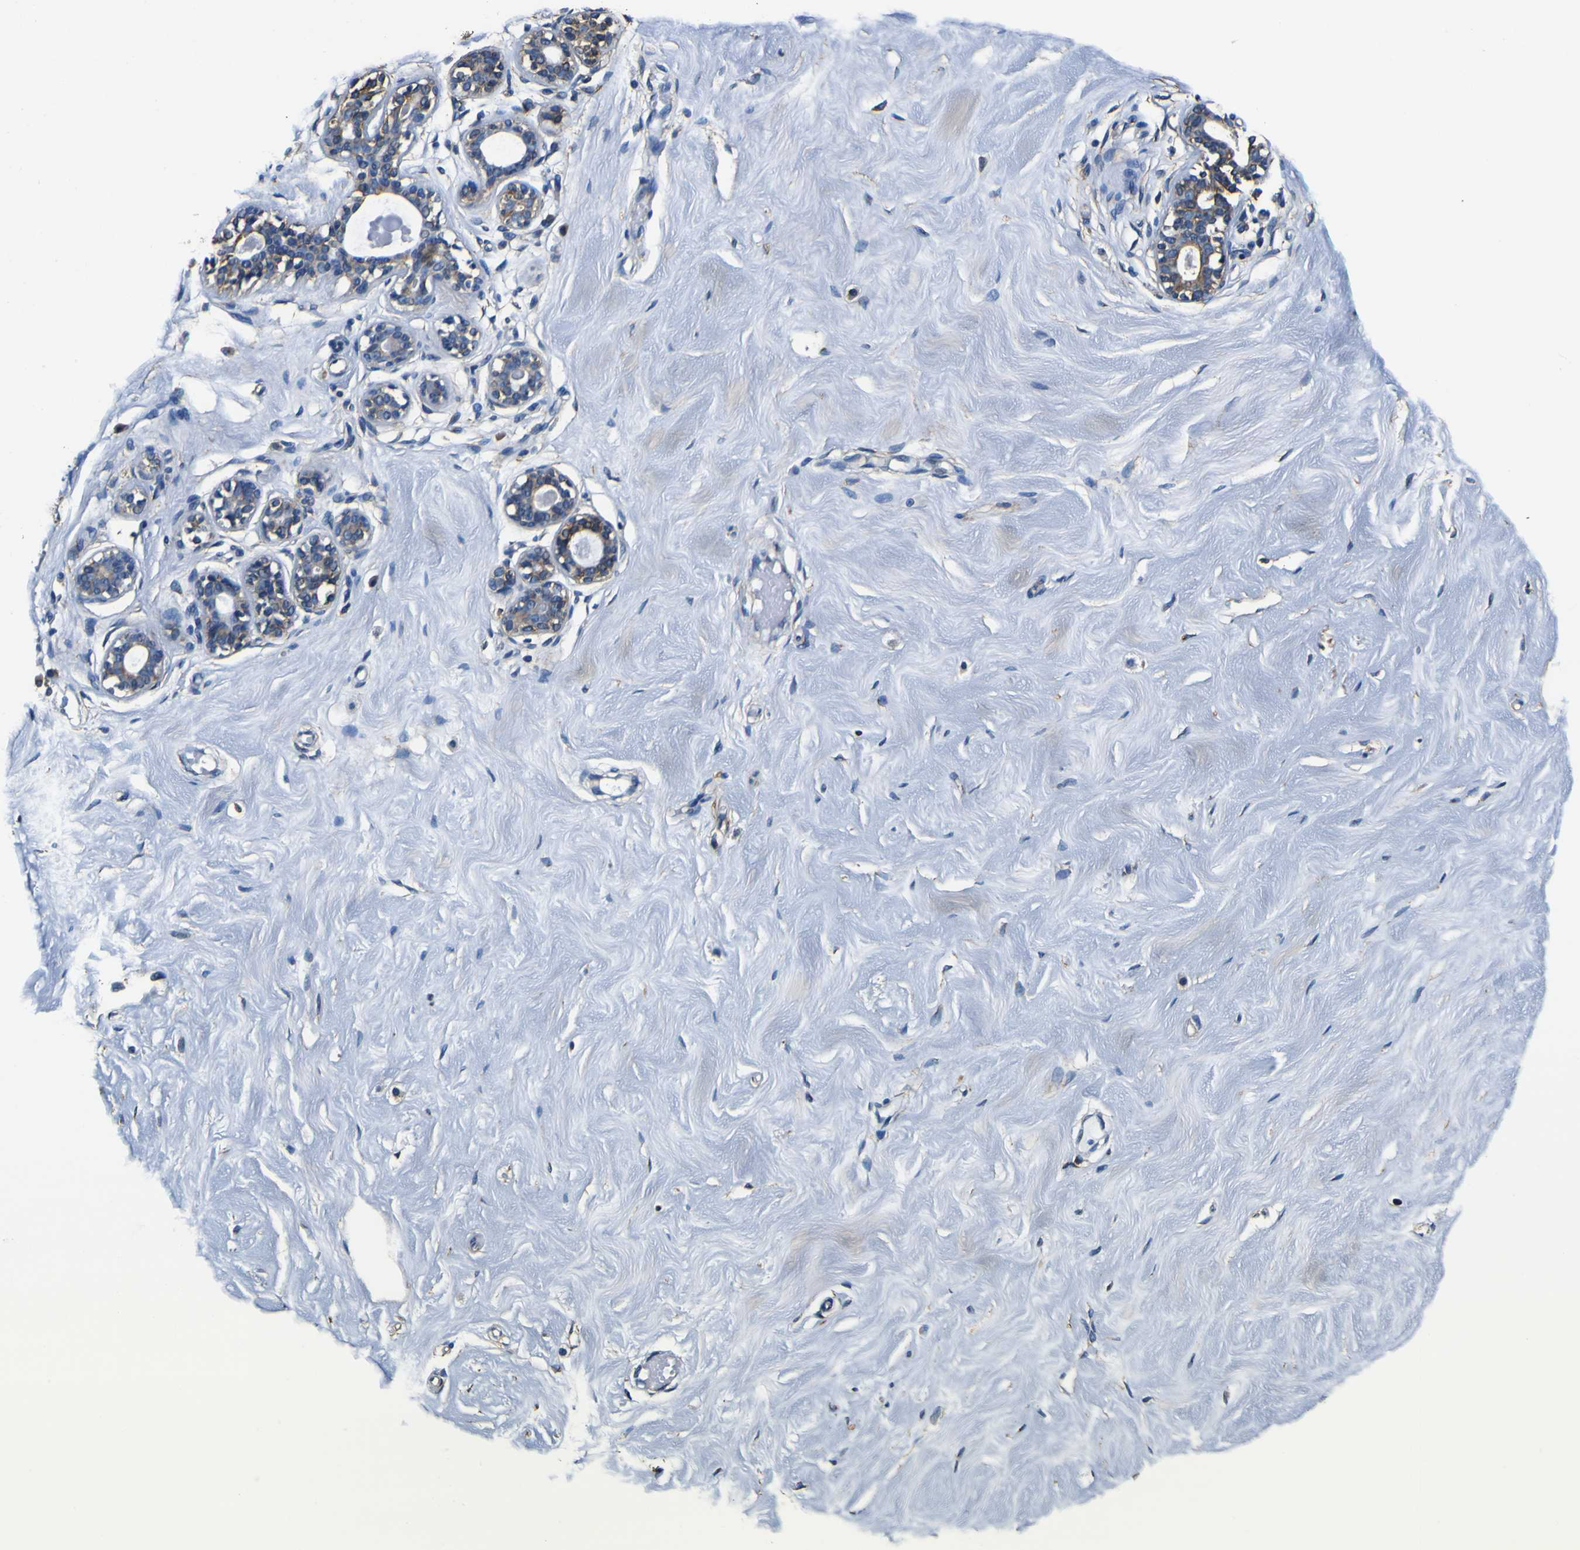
{"staining": {"intensity": "negative", "quantity": "none", "location": "none"}, "tissue": "breast", "cell_type": "Adipocytes", "image_type": "normal", "snomed": [{"axis": "morphology", "description": "Normal tissue, NOS"}, {"axis": "topography", "description": "Breast"}], "caption": "Immunohistochemistry (IHC) micrograph of unremarkable human breast stained for a protein (brown), which displays no expression in adipocytes.", "gene": "TUBA1B", "patient": {"sex": "female", "age": 23}}